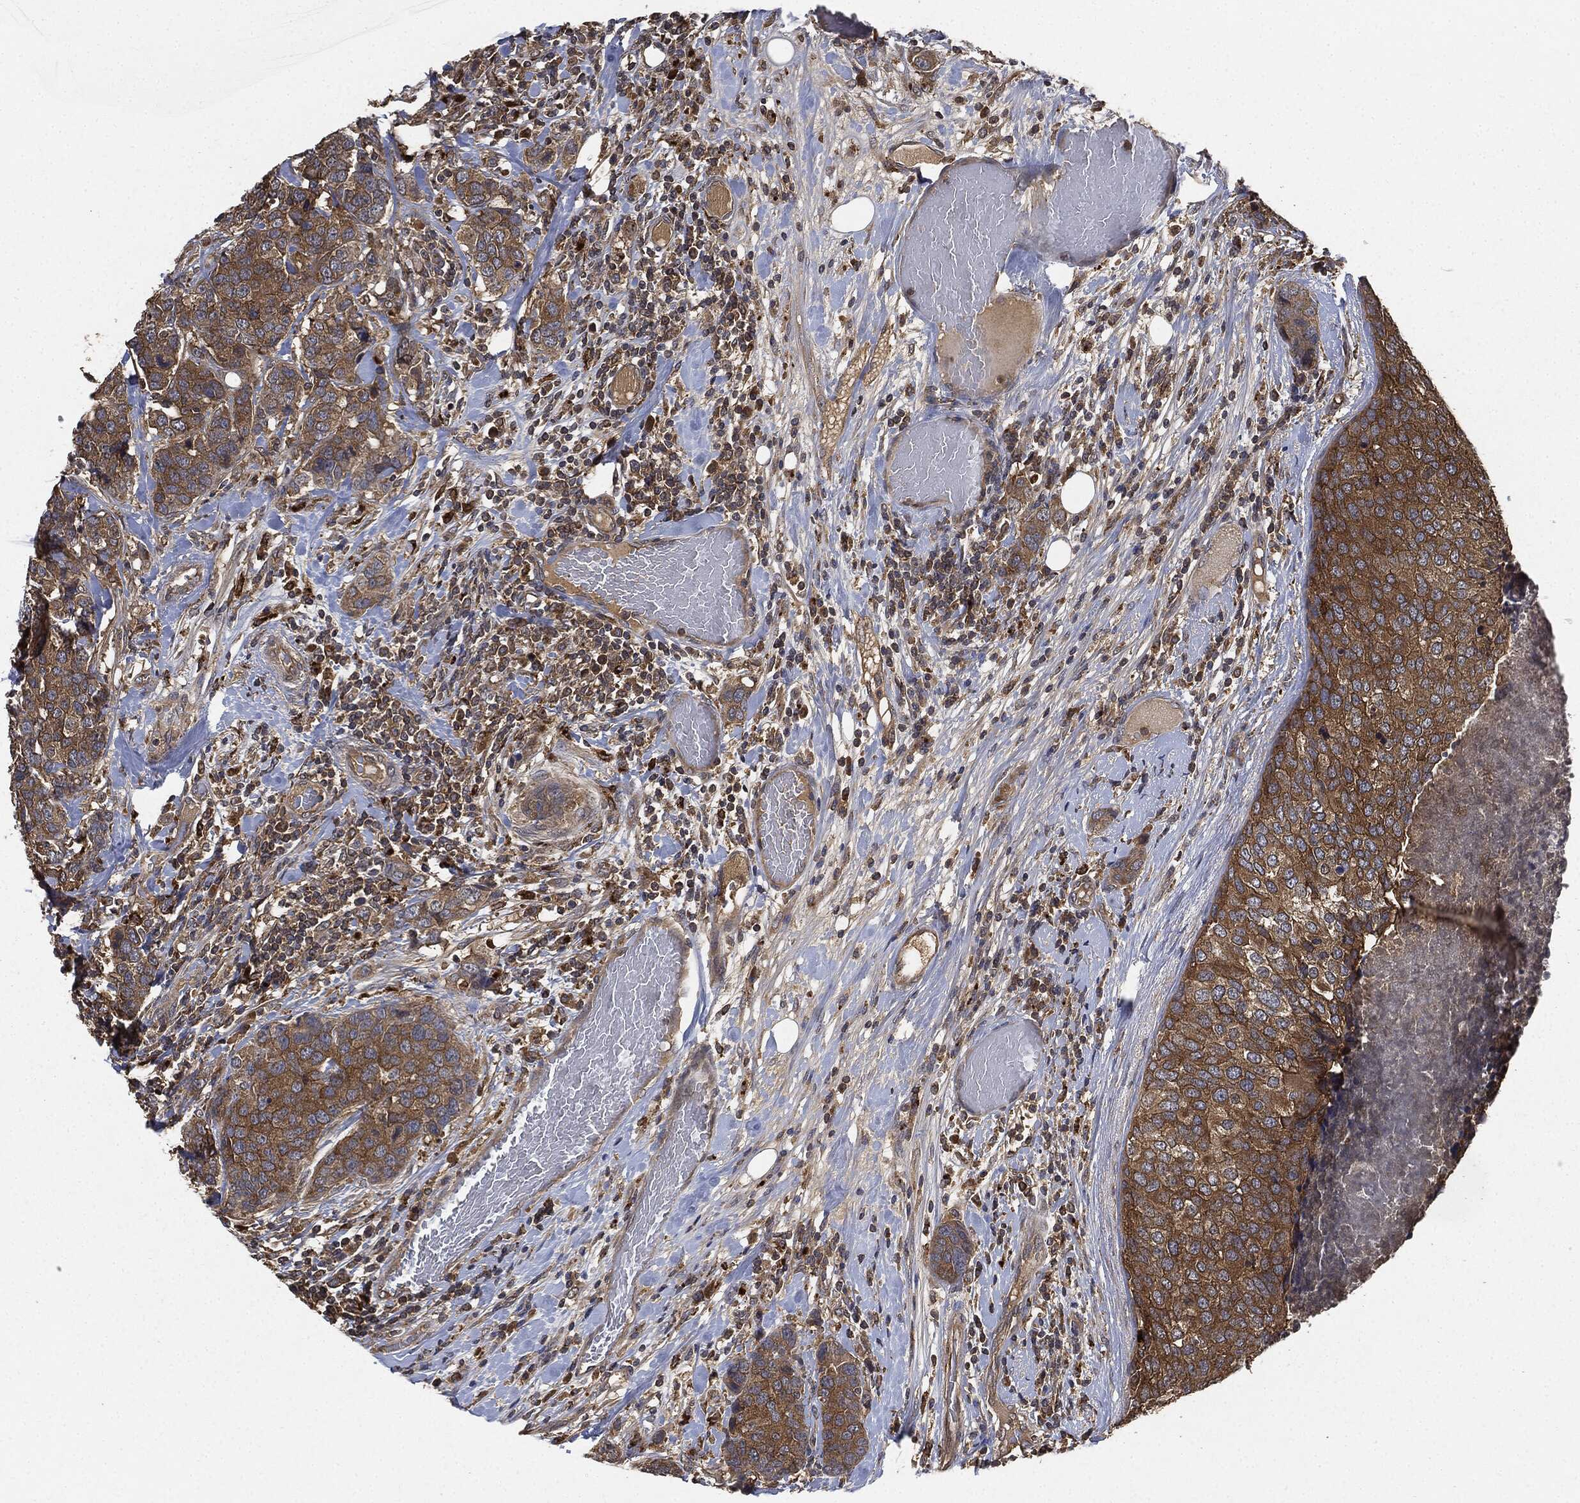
{"staining": {"intensity": "moderate", "quantity": ">75%", "location": "cytoplasmic/membranous"}, "tissue": "breast cancer", "cell_type": "Tumor cells", "image_type": "cancer", "snomed": [{"axis": "morphology", "description": "Lobular carcinoma"}, {"axis": "topography", "description": "Breast"}], "caption": "DAB (3,3'-diaminobenzidine) immunohistochemical staining of human breast cancer reveals moderate cytoplasmic/membranous protein expression in approximately >75% of tumor cells. (DAB = brown stain, brightfield microscopy at high magnification).", "gene": "BRAF", "patient": {"sex": "female", "age": 59}}